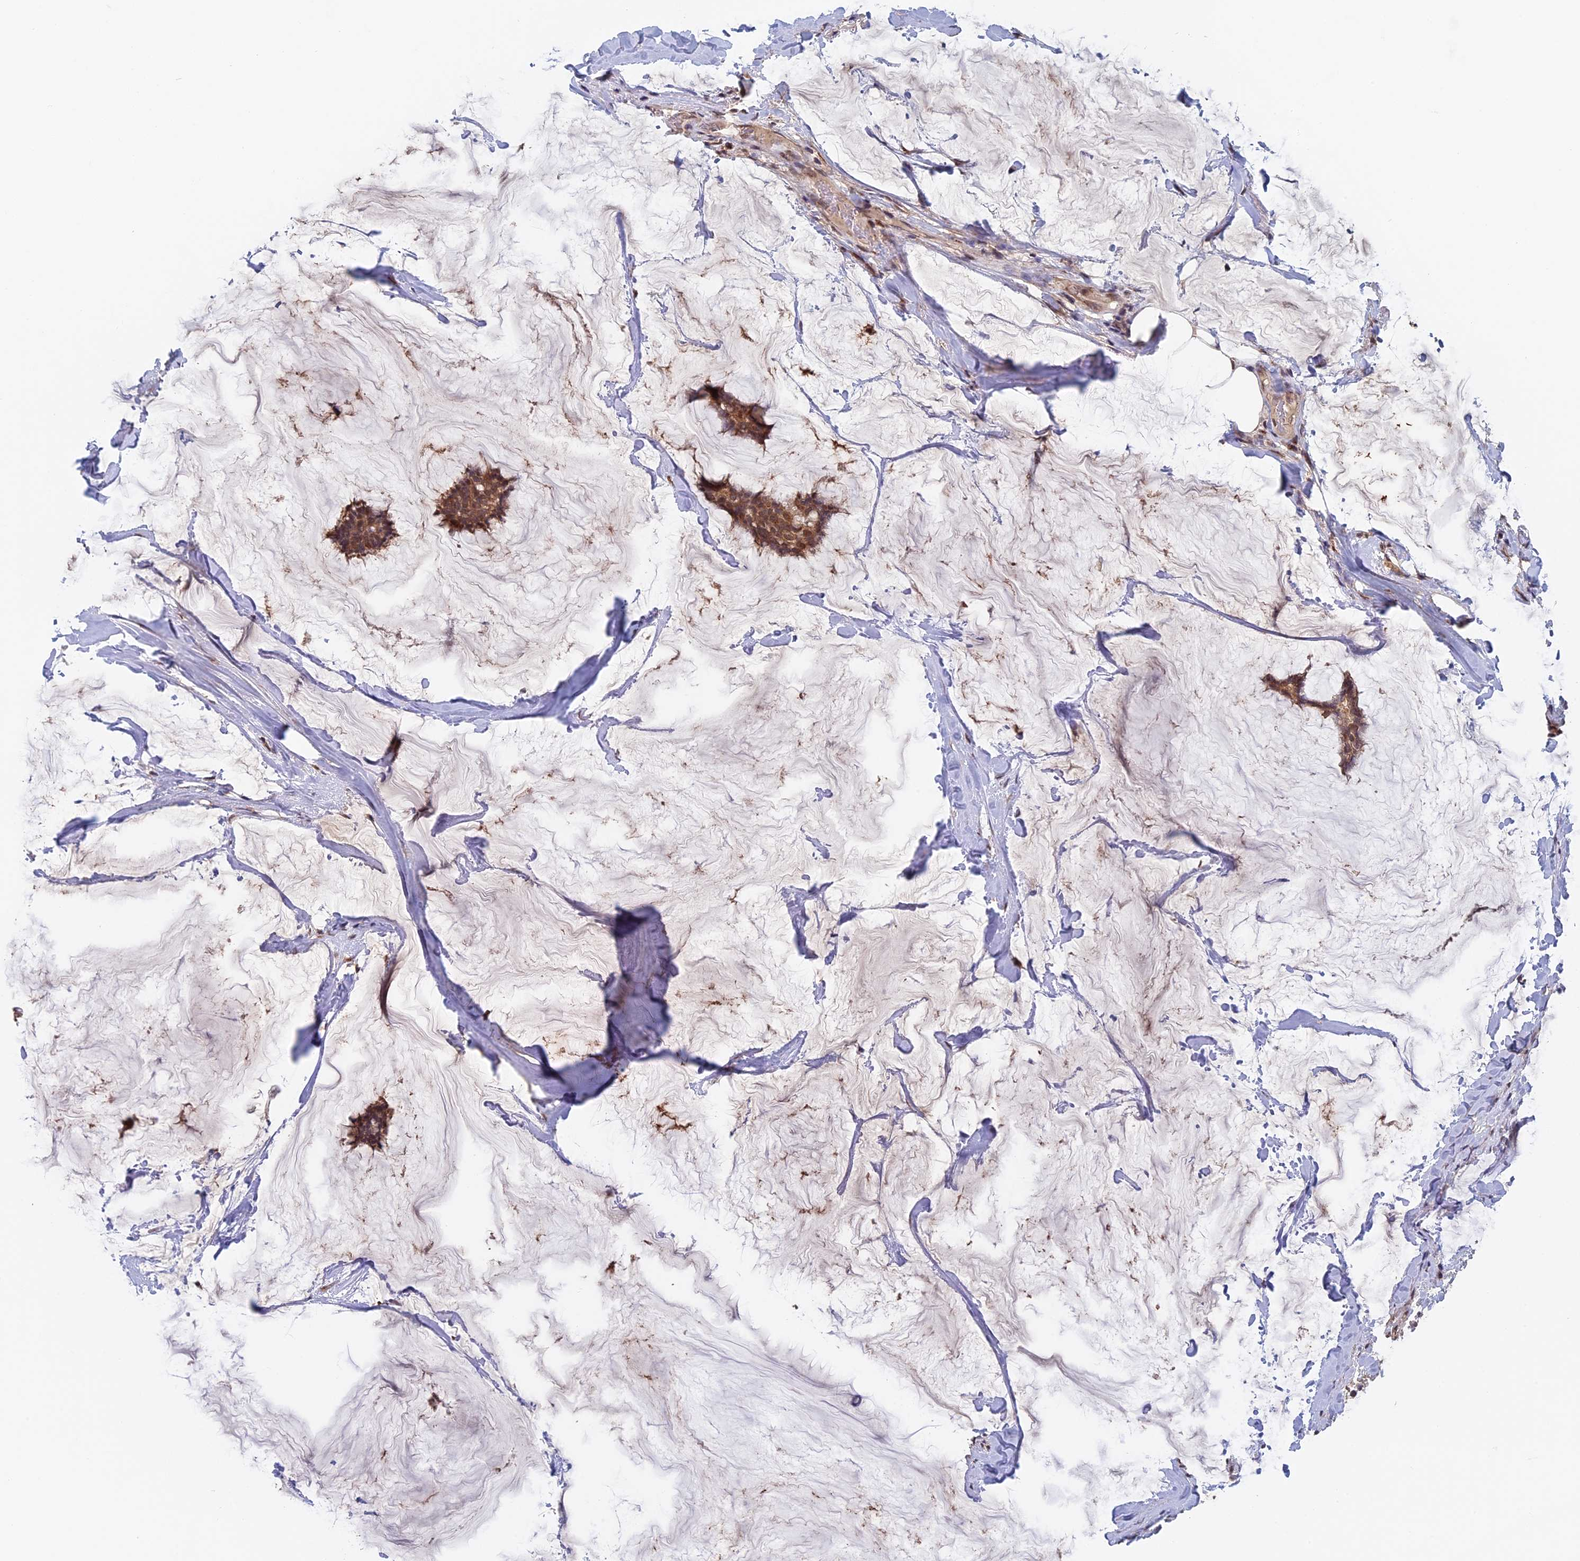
{"staining": {"intensity": "moderate", "quantity": ">75%", "location": "cytoplasmic/membranous"}, "tissue": "breast cancer", "cell_type": "Tumor cells", "image_type": "cancer", "snomed": [{"axis": "morphology", "description": "Duct carcinoma"}, {"axis": "topography", "description": "Breast"}], "caption": "Immunohistochemistry (IHC) micrograph of human breast cancer (infiltrating ductal carcinoma) stained for a protein (brown), which reveals medium levels of moderate cytoplasmic/membranous staining in approximately >75% of tumor cells.", "gene": "PIGQ", "patient": {"sex": "female", "age": 93}}